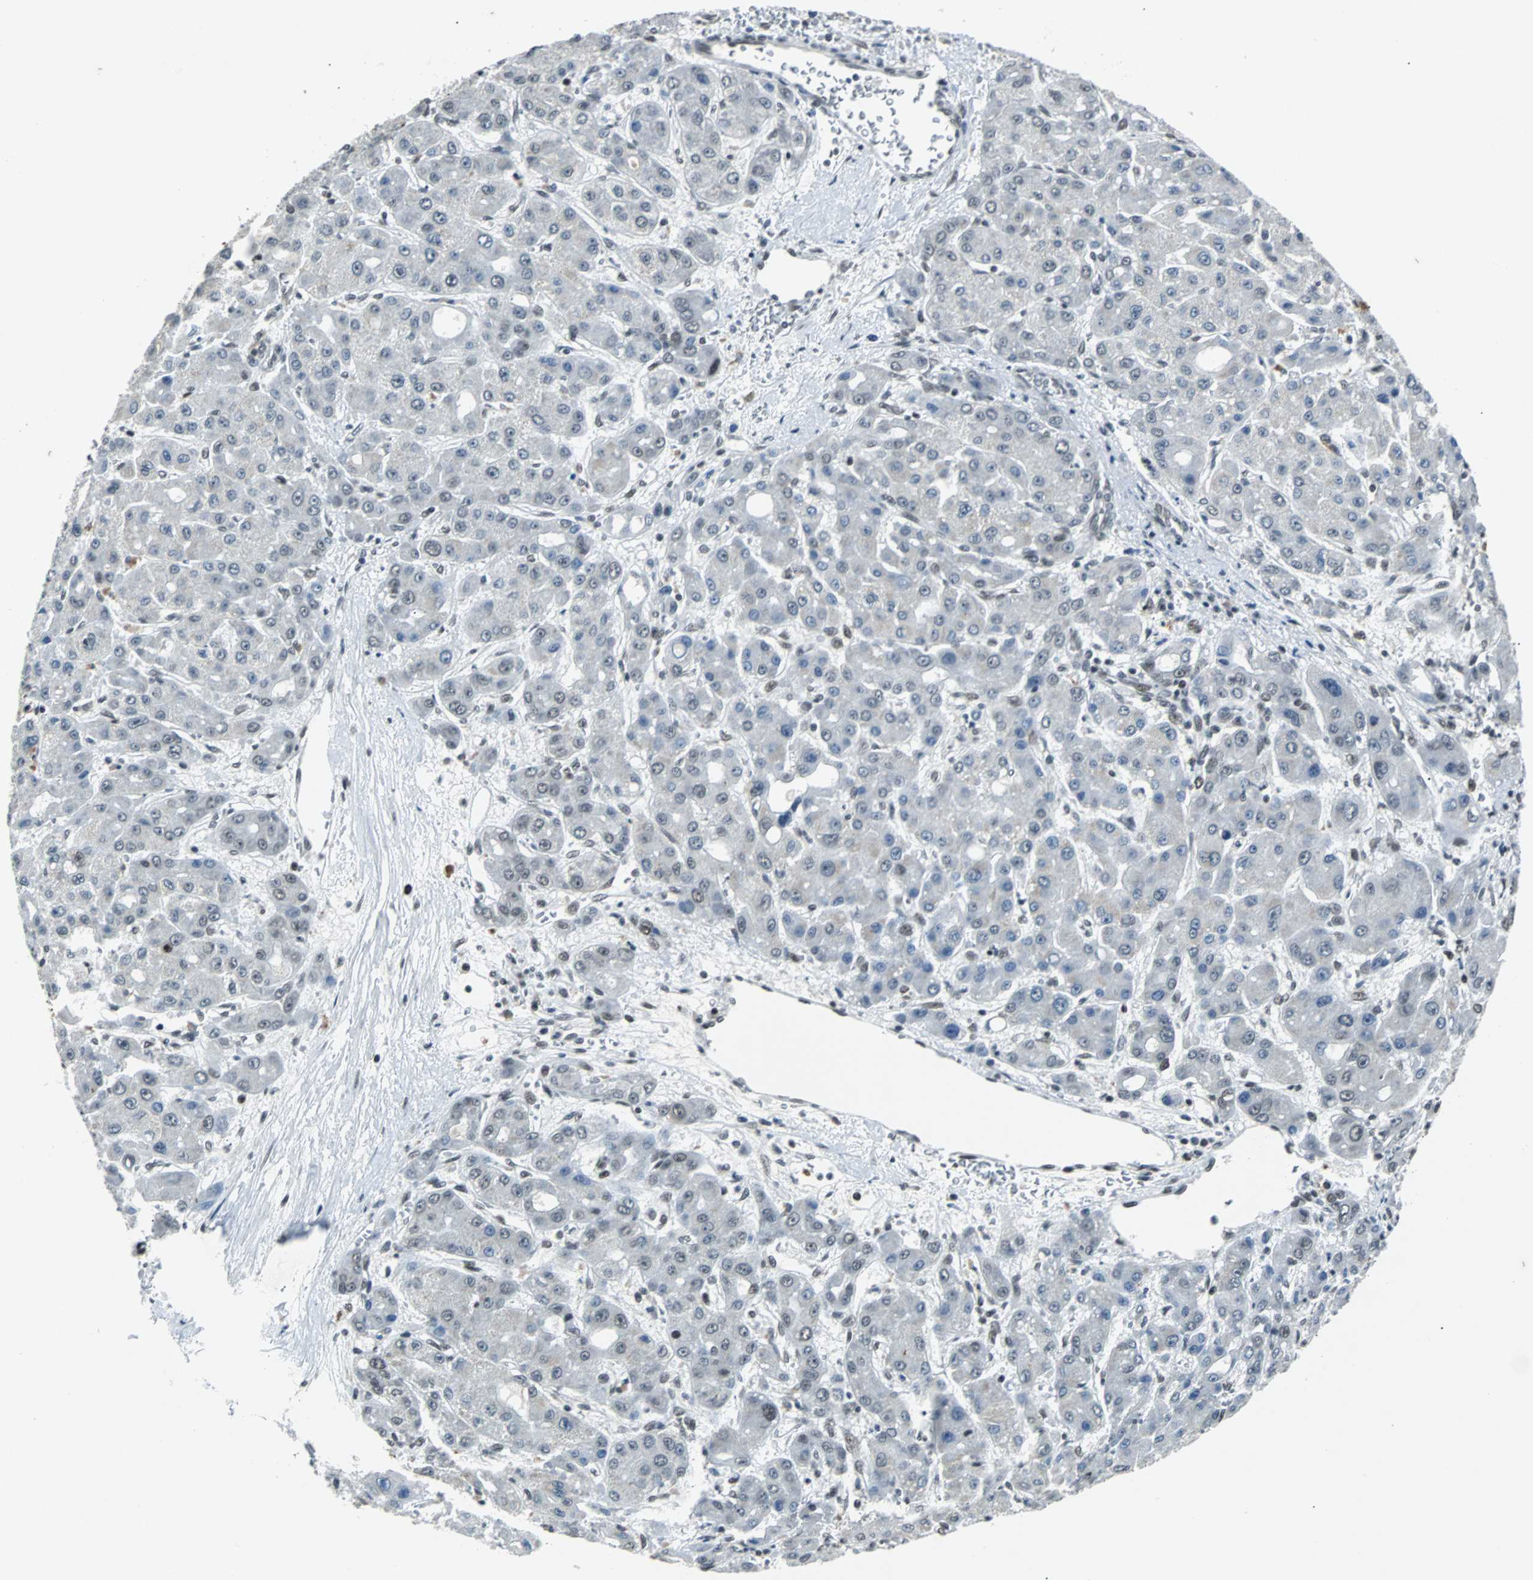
{"staining": {"intensity": "weak", "quantity": "25%-75%", "location": "cytoplasmic/membranous,nuclear"}, "tissue": "liver cancer", "cell_type": "Tumor cells", "image_type": "cancer", "snomed": [{"axis": "morphology", "description": "Carcinoma, Hepatocellular, NOS"}, {"axis": "topography", "description": "Liver"}], "caption": "Hepatocellular carcinoma (liver) stained for a protein shows weak cytoplasmic/membranous and nuclear positivity in tumor cells.", "gene": "GATAD2A", "patient": {"sex": "male", "age": 55}}